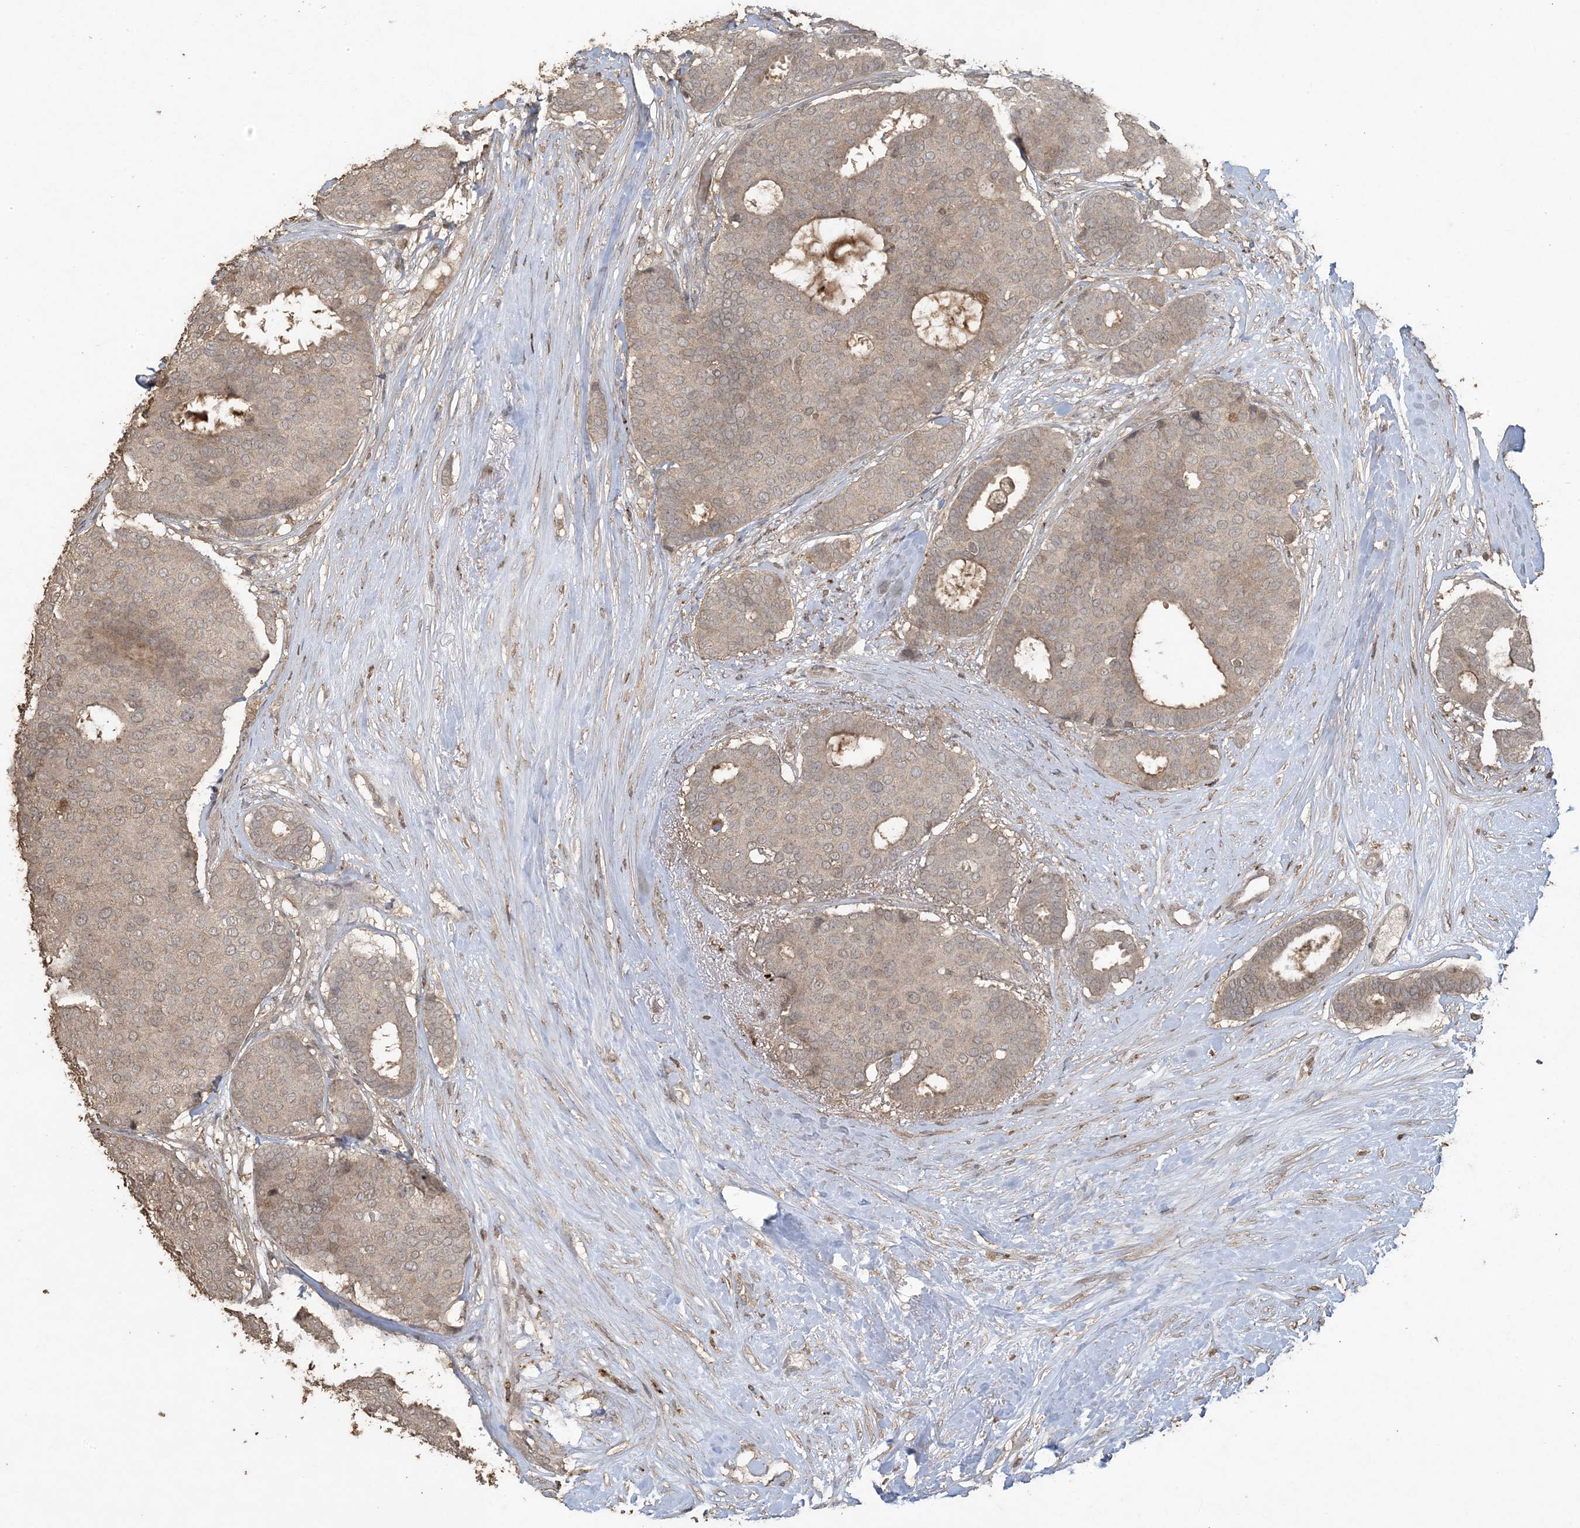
{"staining": {"intensity": "weak", "quantity": "25%-75%", "location": "cytoplasmic/membranous"}, "tissue": "breast cancer", "cell_type": "Tumor cells", "image_type": "cancer", "snomed": [{"axis": "morphology", "description": "Duct carcinoma"}, {"axis": "topography", "description": "Breast"}], "caption": "This is a photomicrograph of IHC staining of breast intraductal carcinoma, which shows weak staining in the cytoplasmic/membranous of tumor cells.", "gene": "EFCAB8", "patient": {"sex": "female", "age": 75}}